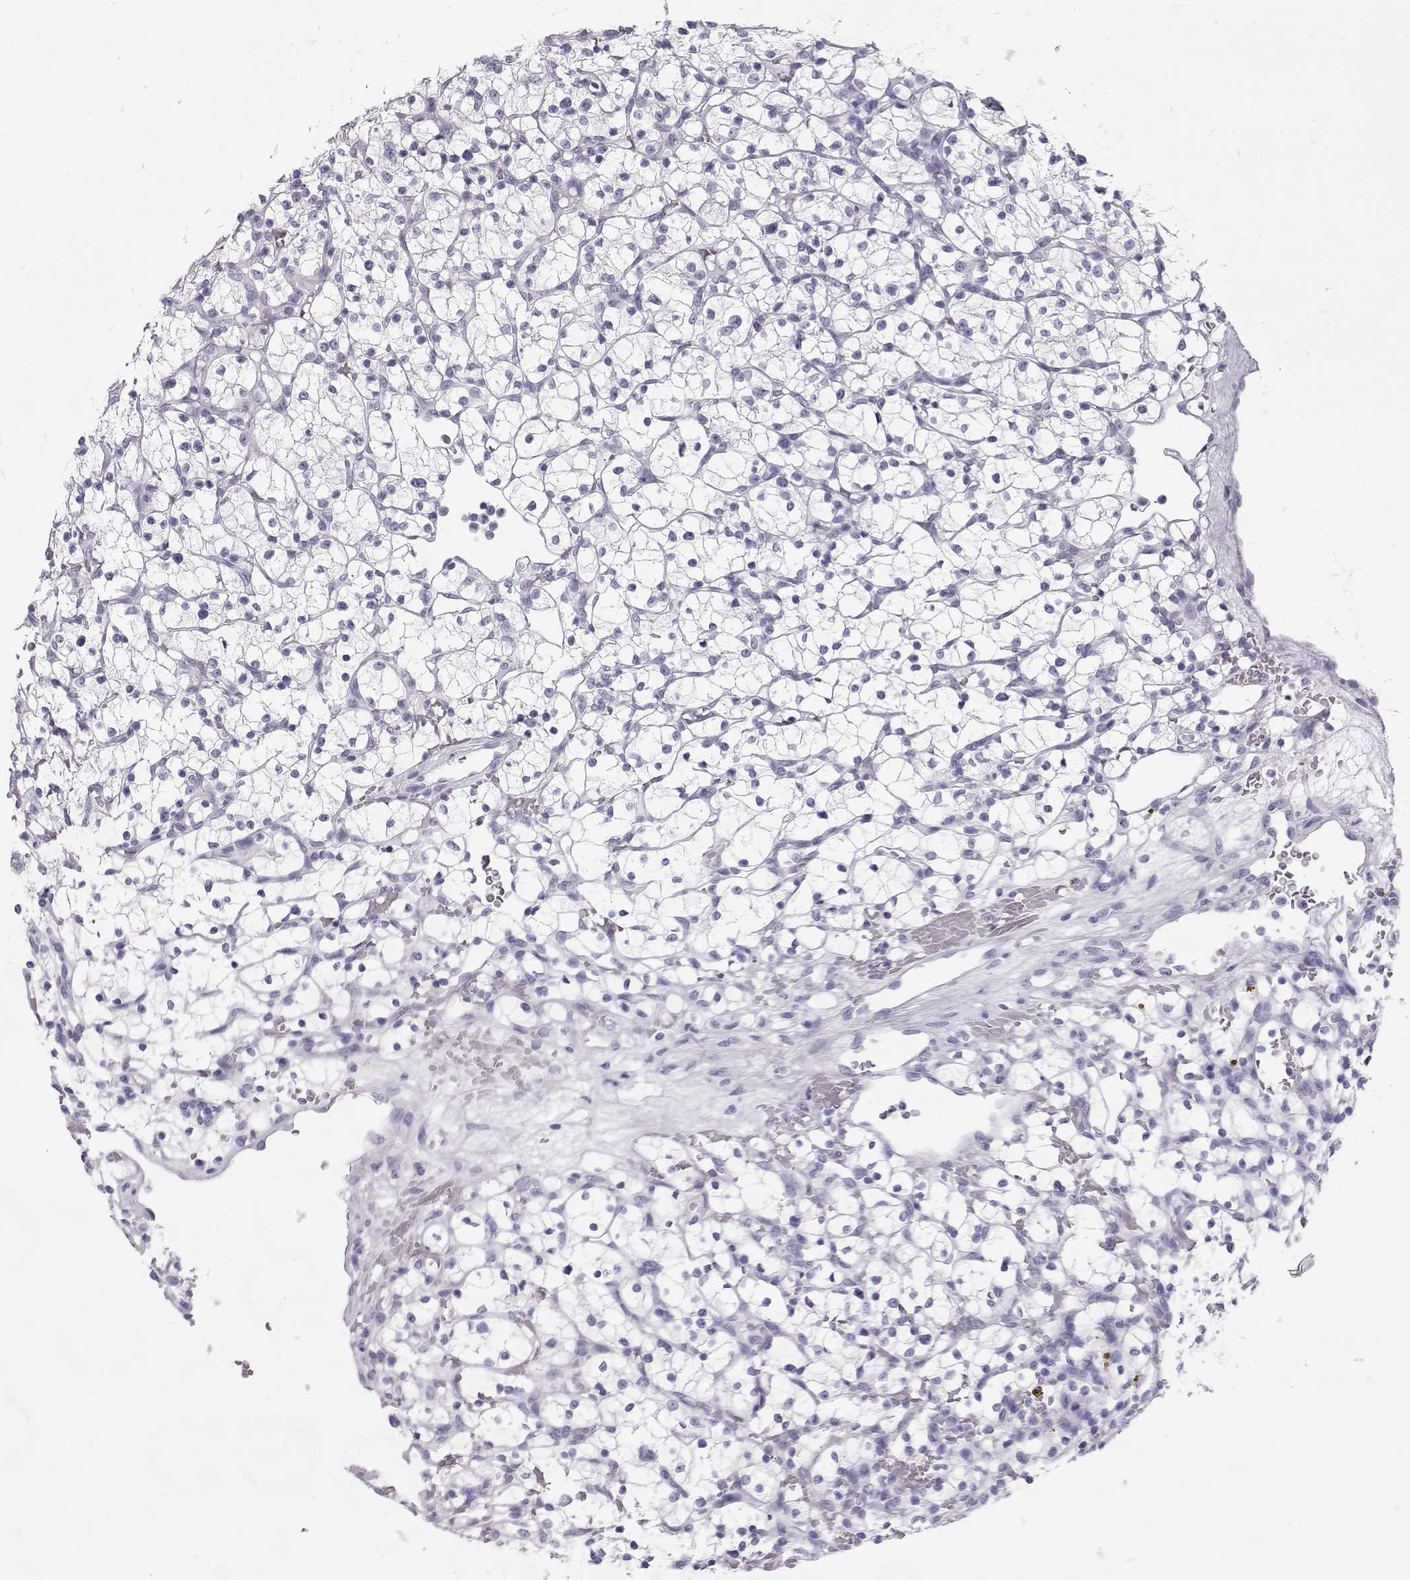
{"staining": {"intensity": "negative", "quantity": "none", "location": "none"}, "tissue": "renal cancer", "cell_type": "Tumor cells", "image_type": "cancer", "snomed": [{"axis": "morphology", "description": "Adenocarcinoma, NOS"}, {"axis": "topography", "description": "Kidney"}], "caption": "Immunohistochemistry photomicrograph of human renal adenocarcinoma stained for a protein (brown), which shows no expression in tumor cells.", "gene": "RD3", "patient": {"sex": "female", "age": 64}}